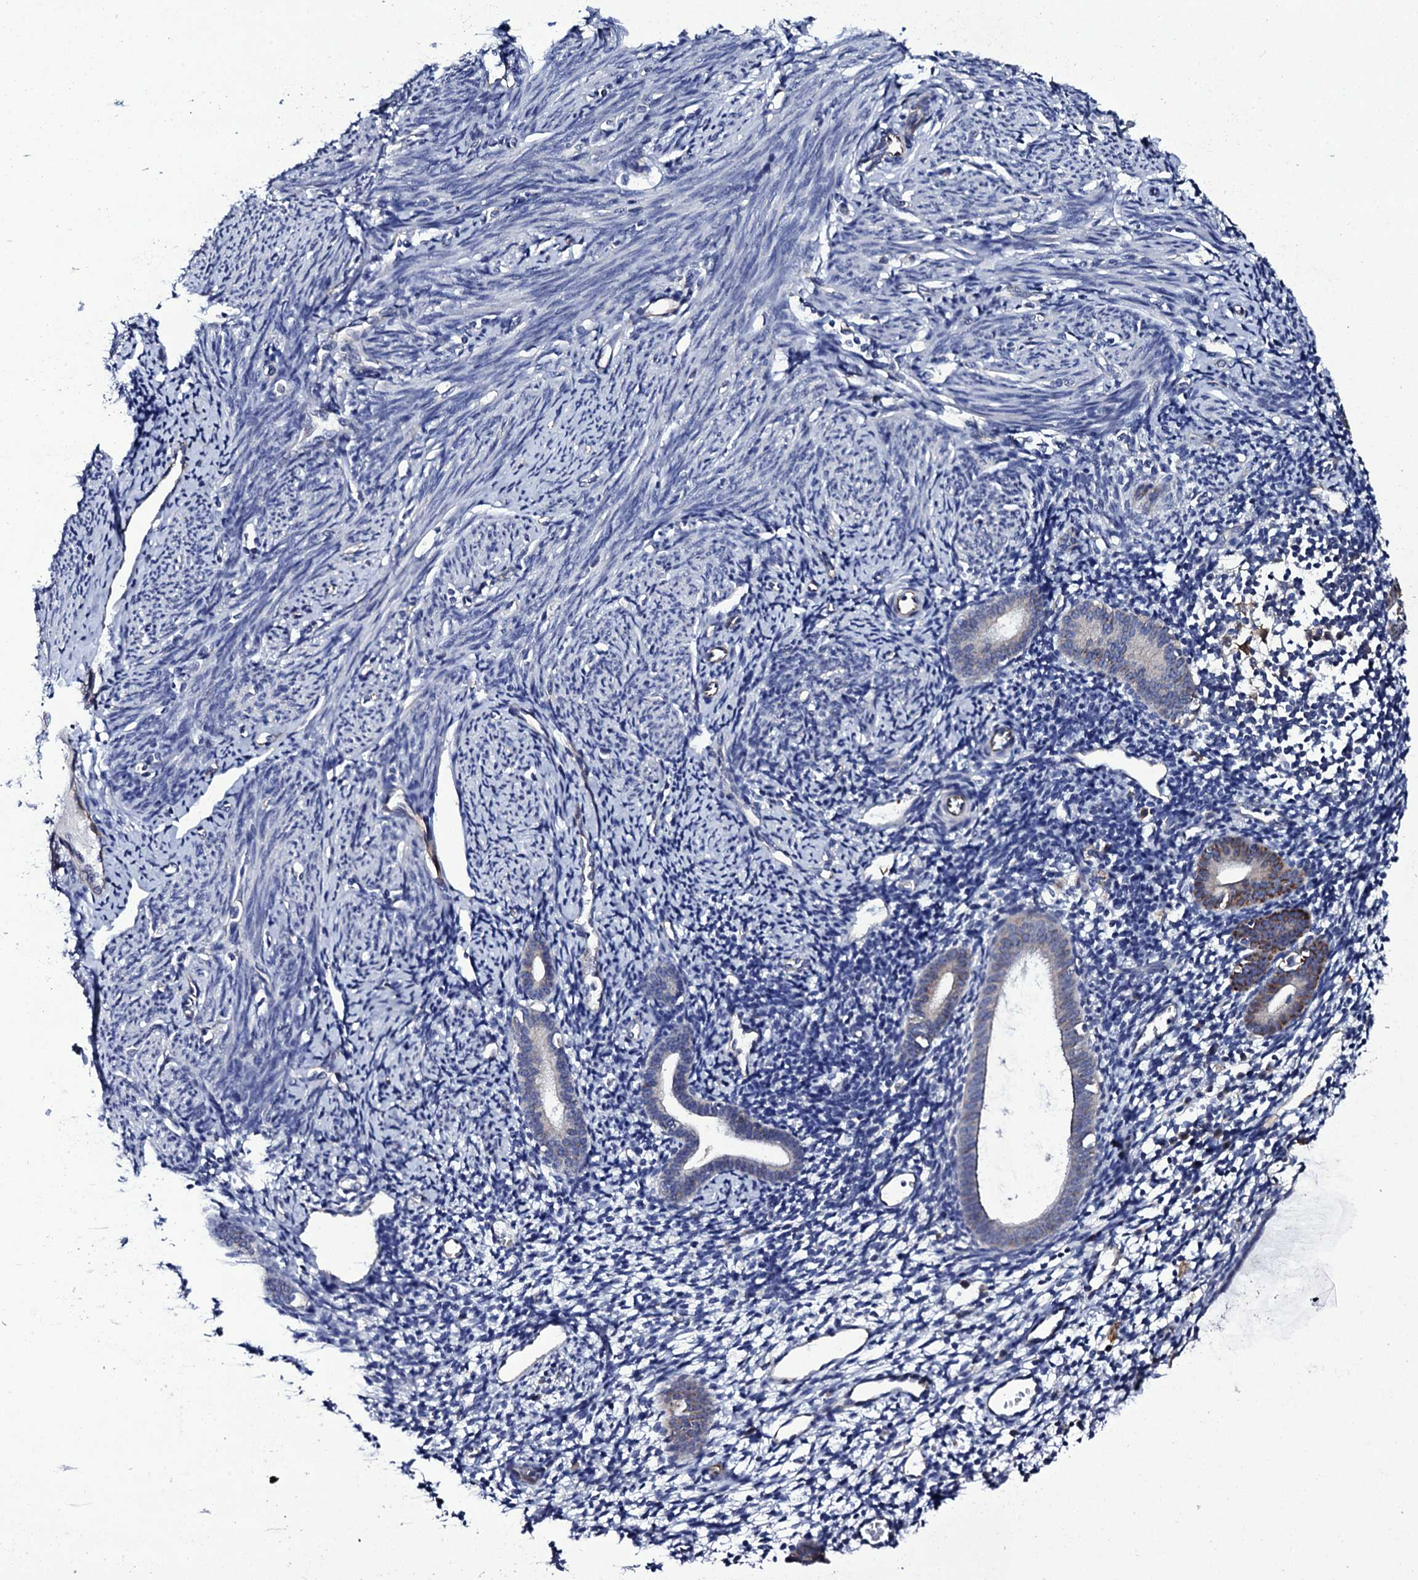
{"staining": {"intensity": "negative", "quantity": "none", "location": "none"}, "tissue": "endometrium", "cell_type": "Cells in endometrial stroma", "image_type": "normal", "snomed": [{"axis": "morphology", "description": "Normal tissue, NOS"}, {"axis": "topography", "description": "Endometrium"}], "caption": "An immunohistochemistry micrograph of normal endometrium is shown. There is no staining in cells in endometrial stroma of endometrium. (Brightfield microscopy of DAB (3,3'-diaminobenzidine) immunohistochemistry (IHC) at high magnification).", "gene": "BCL2L14", "patient": {"sex": "female", "age": 56}}